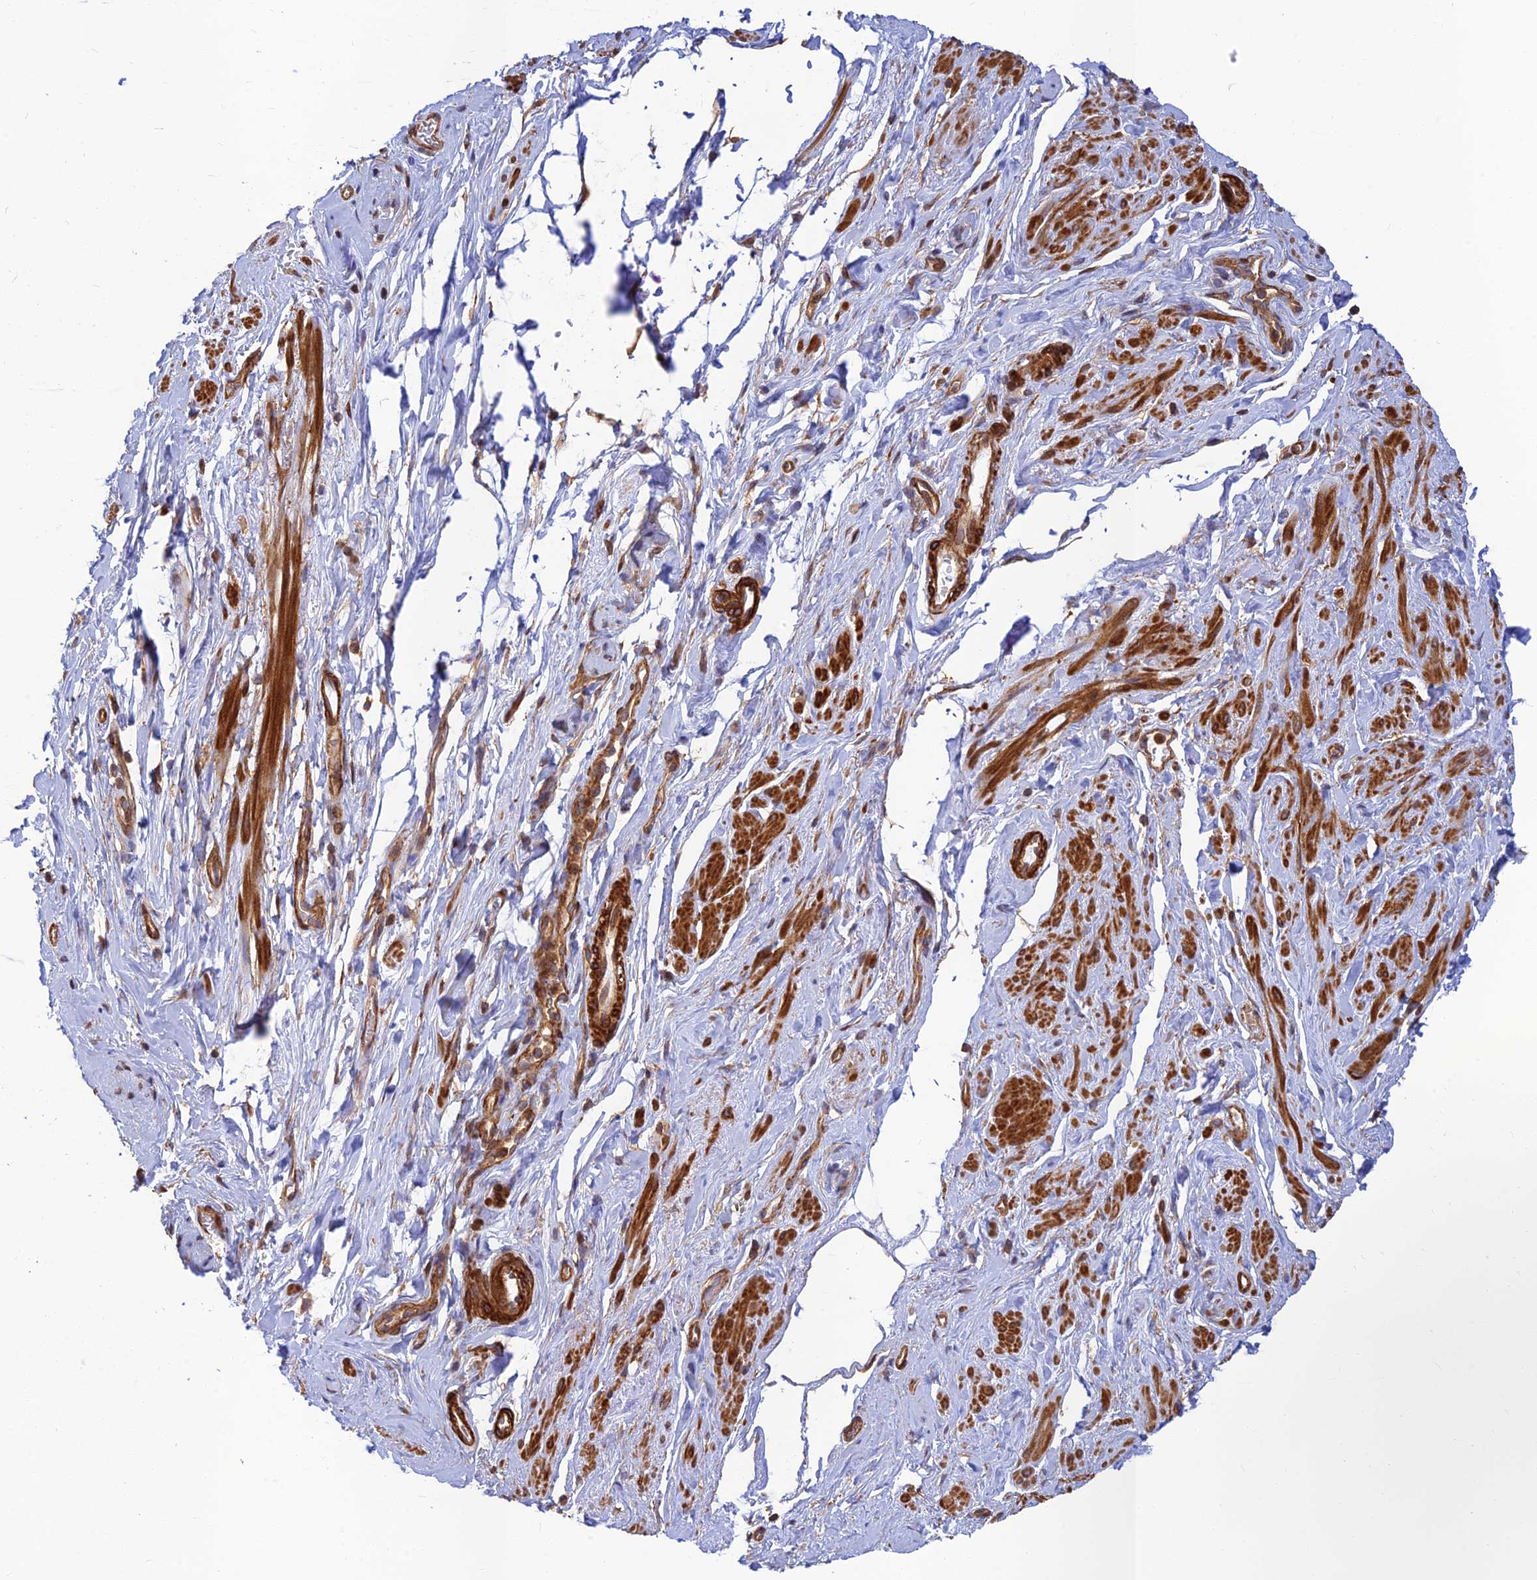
{"staining": {"intensity": "strong", "quantity": "25%-75%", "location": "cytoplasmic/membranous"}, "tissue": "smooth muscle", "cell_type": "Smooth muscle cells", "image_type": "normal", "snomed": [{"axis": "morphology", "description": "Normal tissue, NOS"}, {"axis": "topography", "description": "Smooth muscle"}, {"axis": "topography", "description": "Peripheral nerve tissue"}], "caption": "Protein staining of normal smooth muscle reveals strong cytoplasmic/membranous expression in approximately 25%-75% of smooth muscle cells. (brown staining indicates protein expression, while blue staining denotes nuclei).", "gene": "PPP1R12C", "patient": {"sex": "male", "age": 69}}